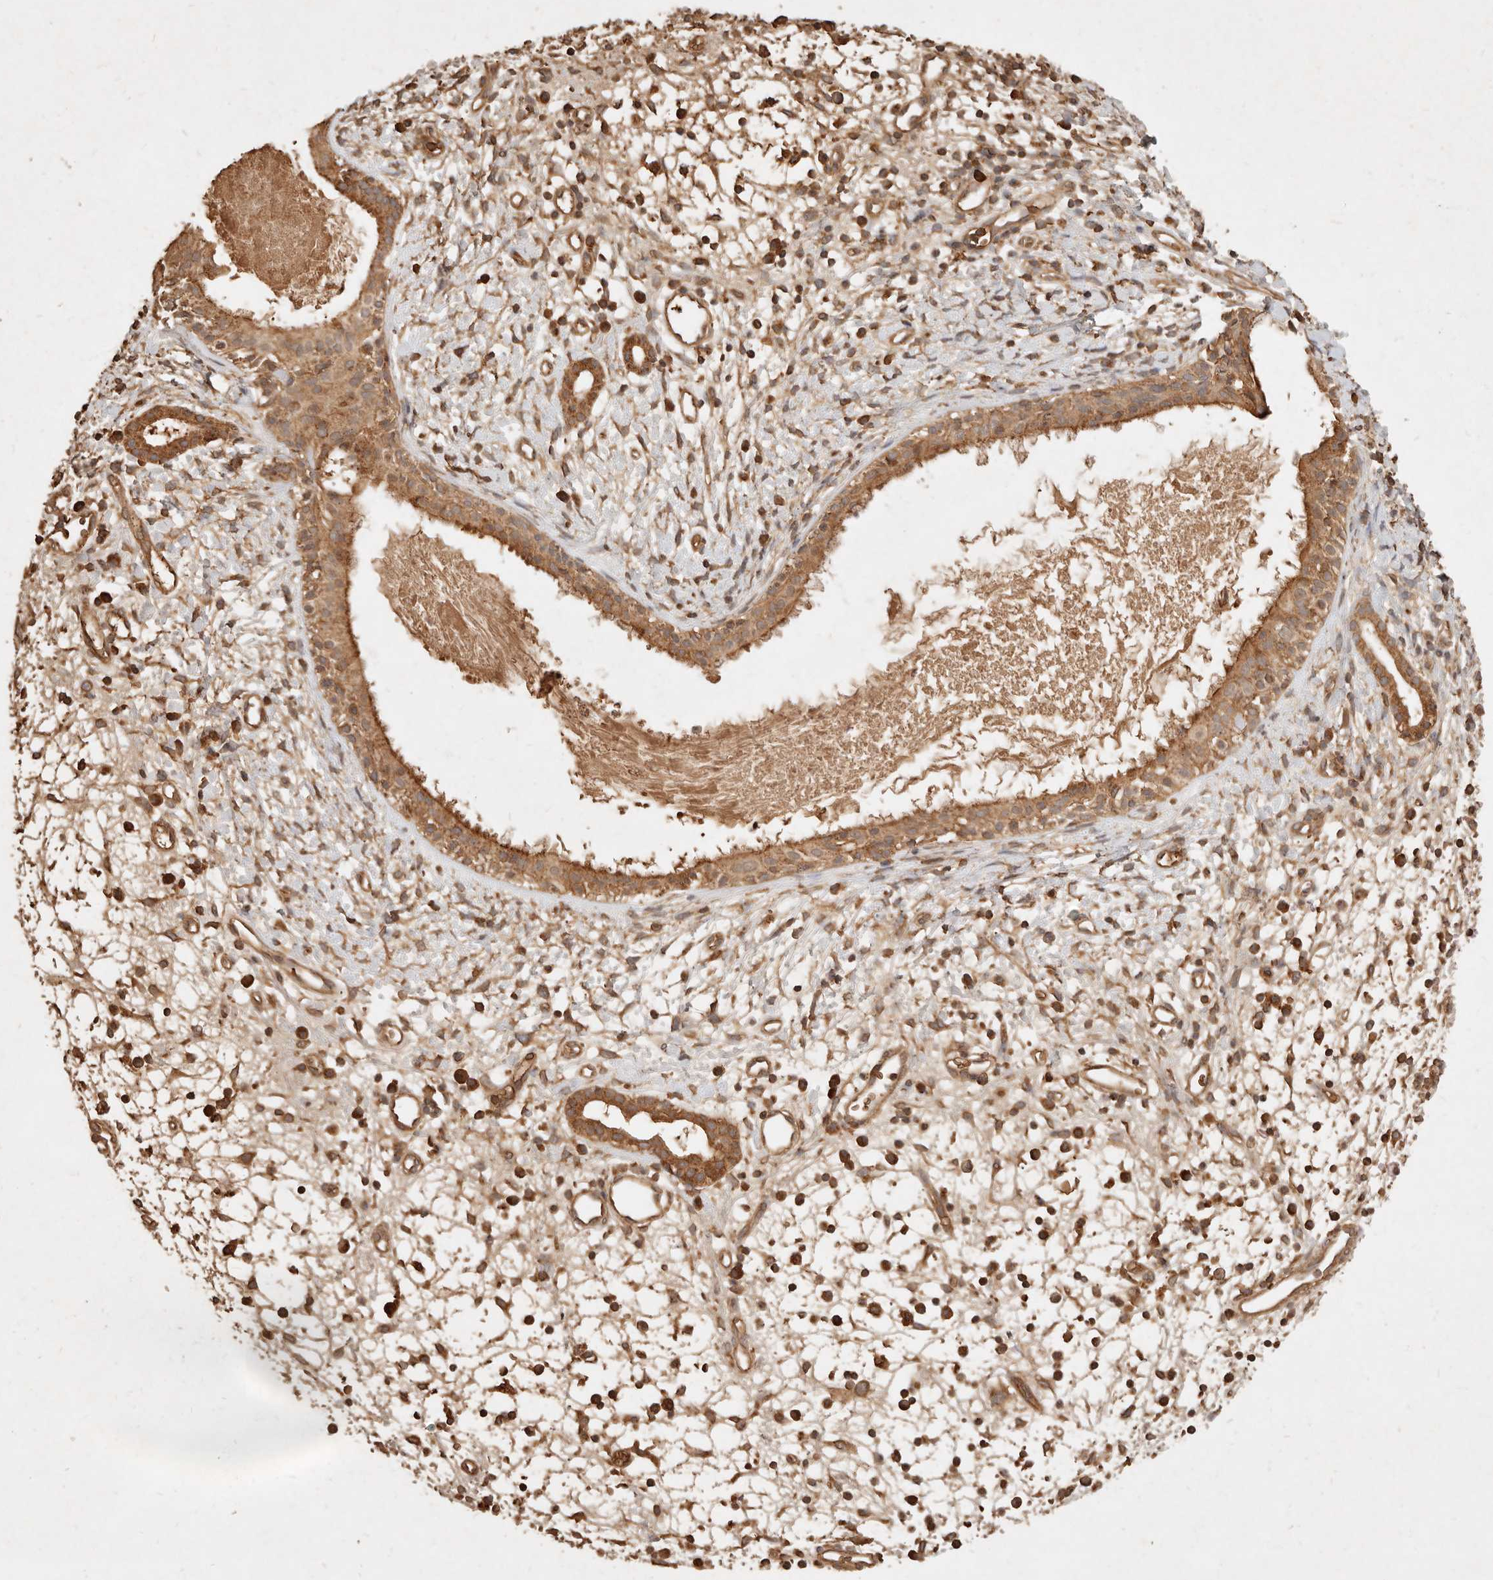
{"staining": {"intensity": "moderate", "quantity": ">75%", "location": "cytoplasmic/membranous"}, "tissue": "nasopharynx", "cell_type": "Respiratory epithelial cells", "image_type": "normal", "snomed": [{"axis": "morphology", "description": "Normal tissue, NOS"}, {"axis": "topography", "description": "Nasopharynx"}], "caption": "IHC photomicrograph of normal nasopharynx: human nasopharynx stained using immunohistochemistry reveals medium levels of moderate protein expression localized specifically in the cytoplasmic/membranous of respiratory epithelial cells, appearing as a cytoplasmic/membranous brown color.", "gene": "FAM180B", "patient": {"sex": "male", "age": 22}}